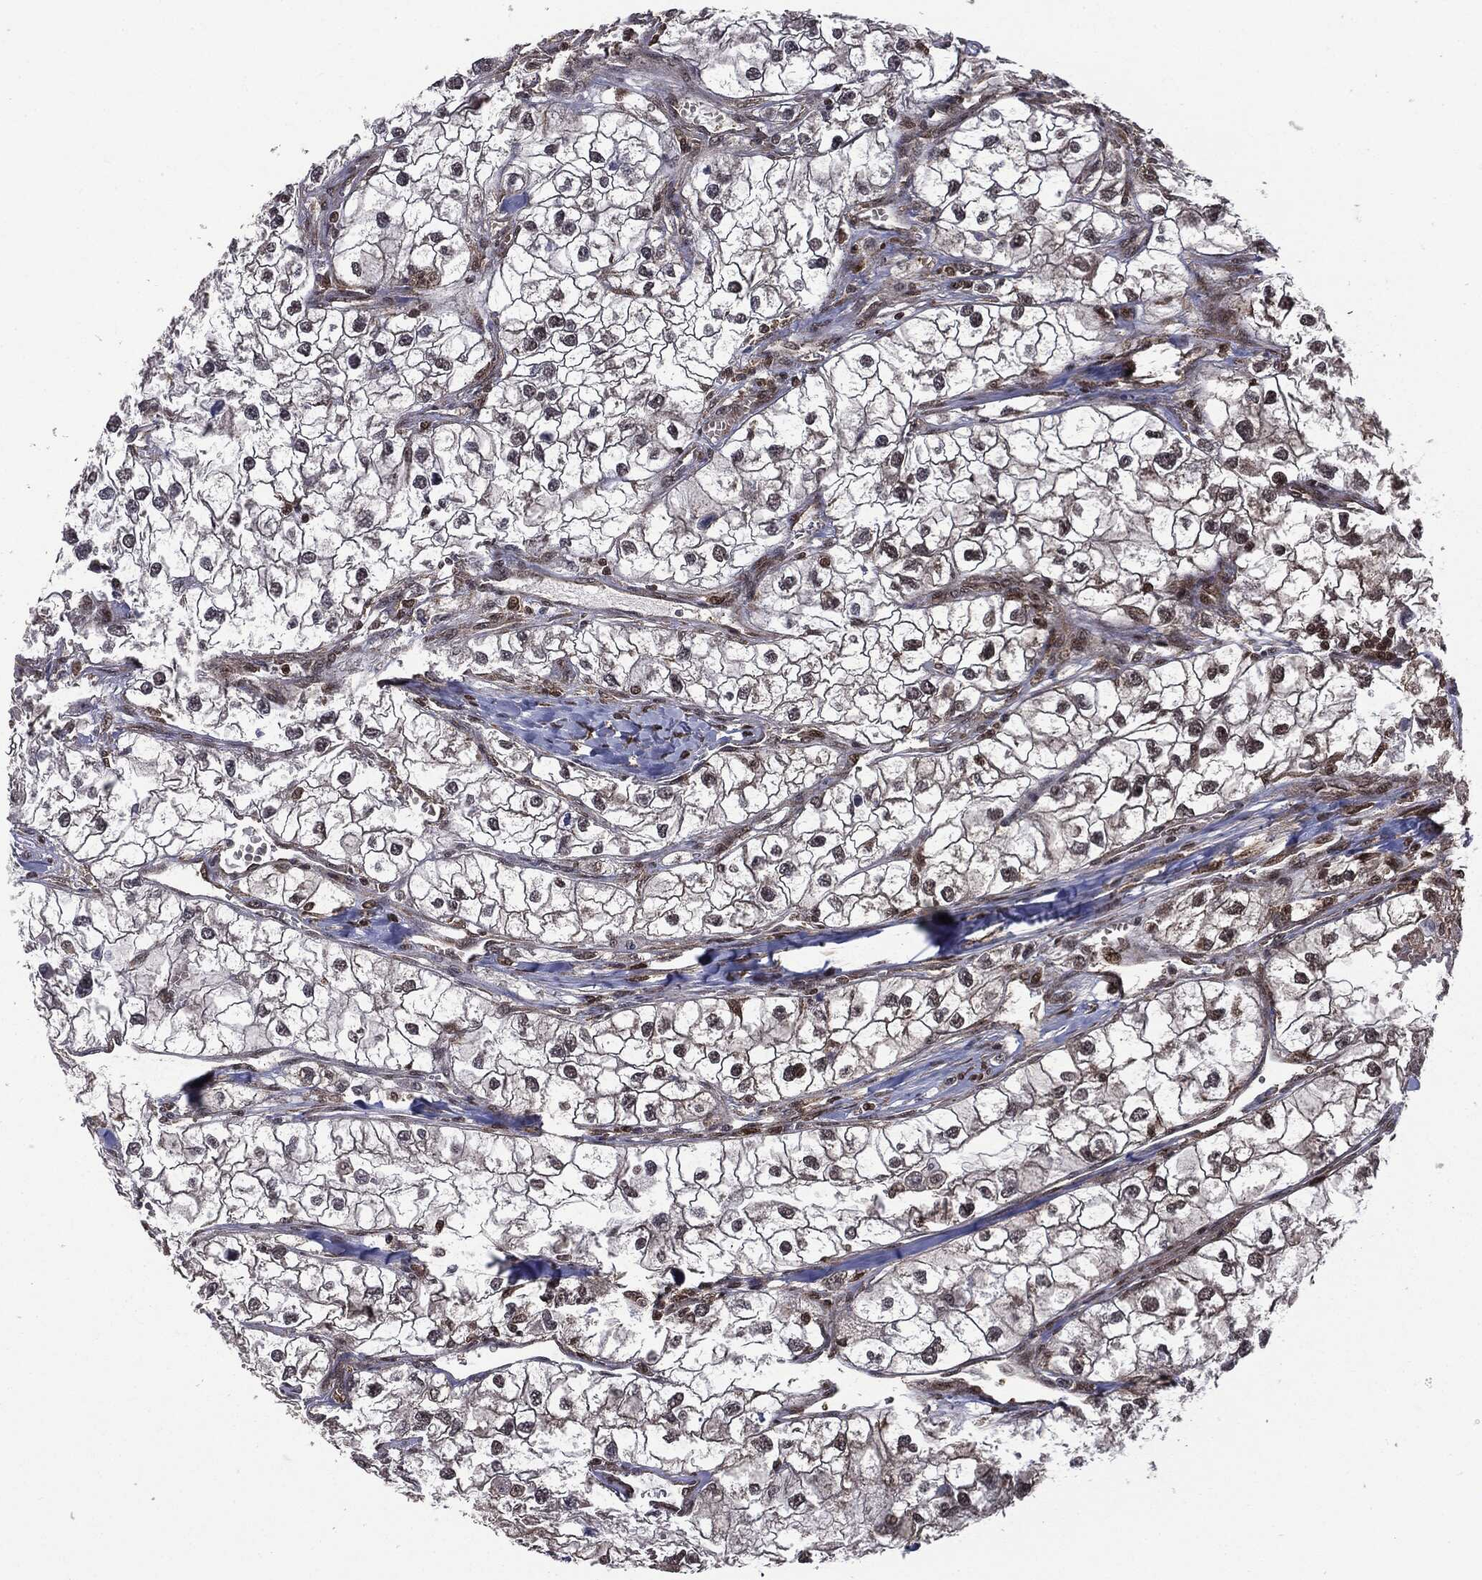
{"staining": {"intensity": "negative", "quantity": "none", "location": "none"}, "tissue": "renal cancer", "cell_type": "Tumor cells", "image_type": "cancer", "snomed": [{"axis": "morphology", "description": "Adenocarcinoma, NOS"}, {"axis": "topography", "description": "Kidney"}], "caption": "This is a photomicrograph of immunohistochemistry (IHC) staining of adenocarcinoma (renal), which shows no staining in tumor cells.", "gene": "PTPA", "patient": {"sex": "male", "age": 59}}